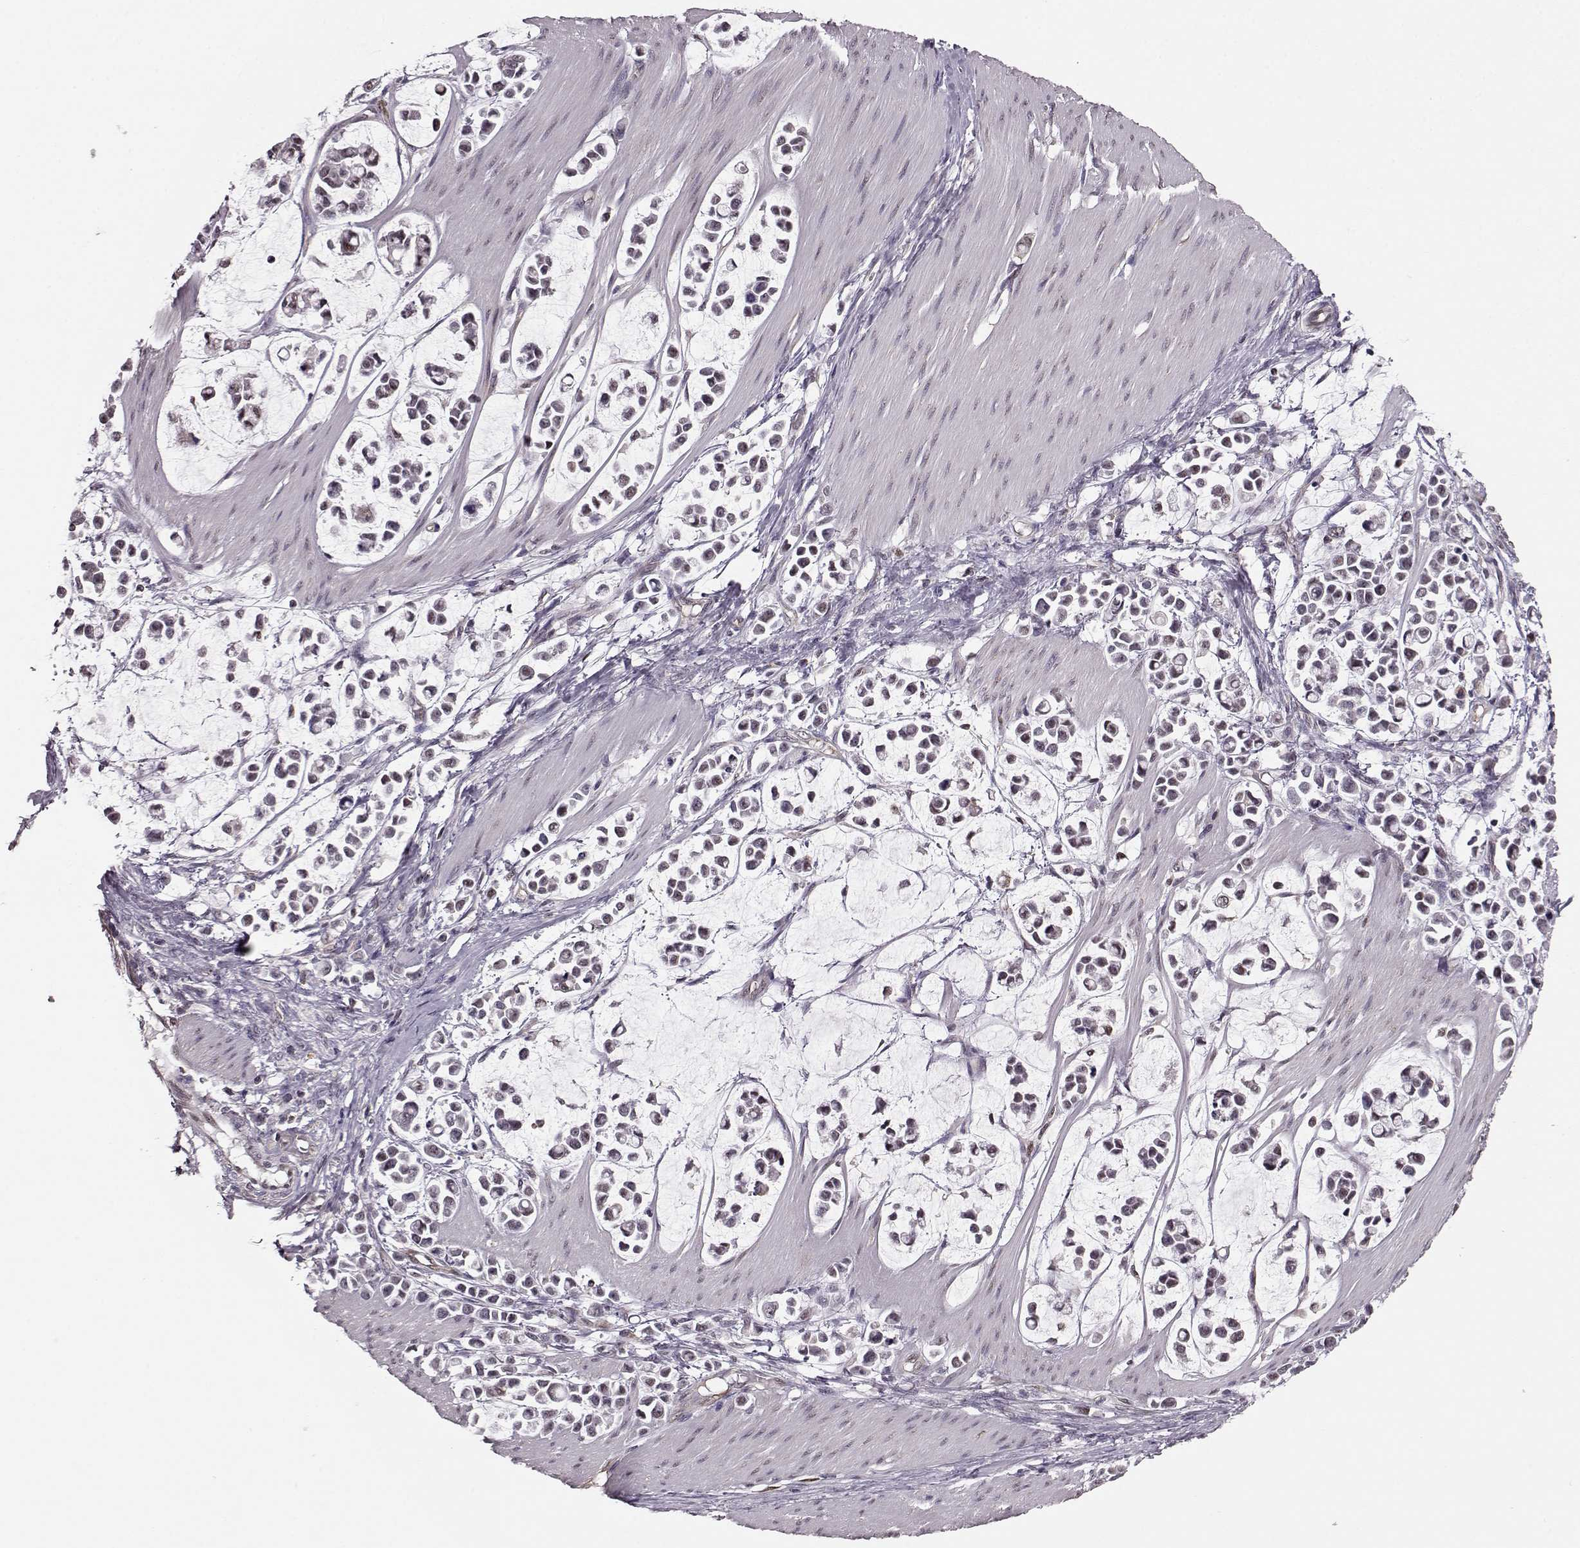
{"staining": {"intensity": "negative", "quantity": "none", "location": "none"}, "tissue": "stomach cancer", "cell_type": "Tumor cells", "image_type": "cancer", "snomed": [{"axis": "morphology", "description": "Adenocarcinoma, NOS"}, {"axis": "topography", "description": "Stomach"}], "caption": "Tumor cells are negative for brown protein staining in stomach cancer (adenocarcinoma). (DAB IHC with hematoxylin counter stain).", "gene": "KLF6", "patient": {"sex": "male", "age": 82}}